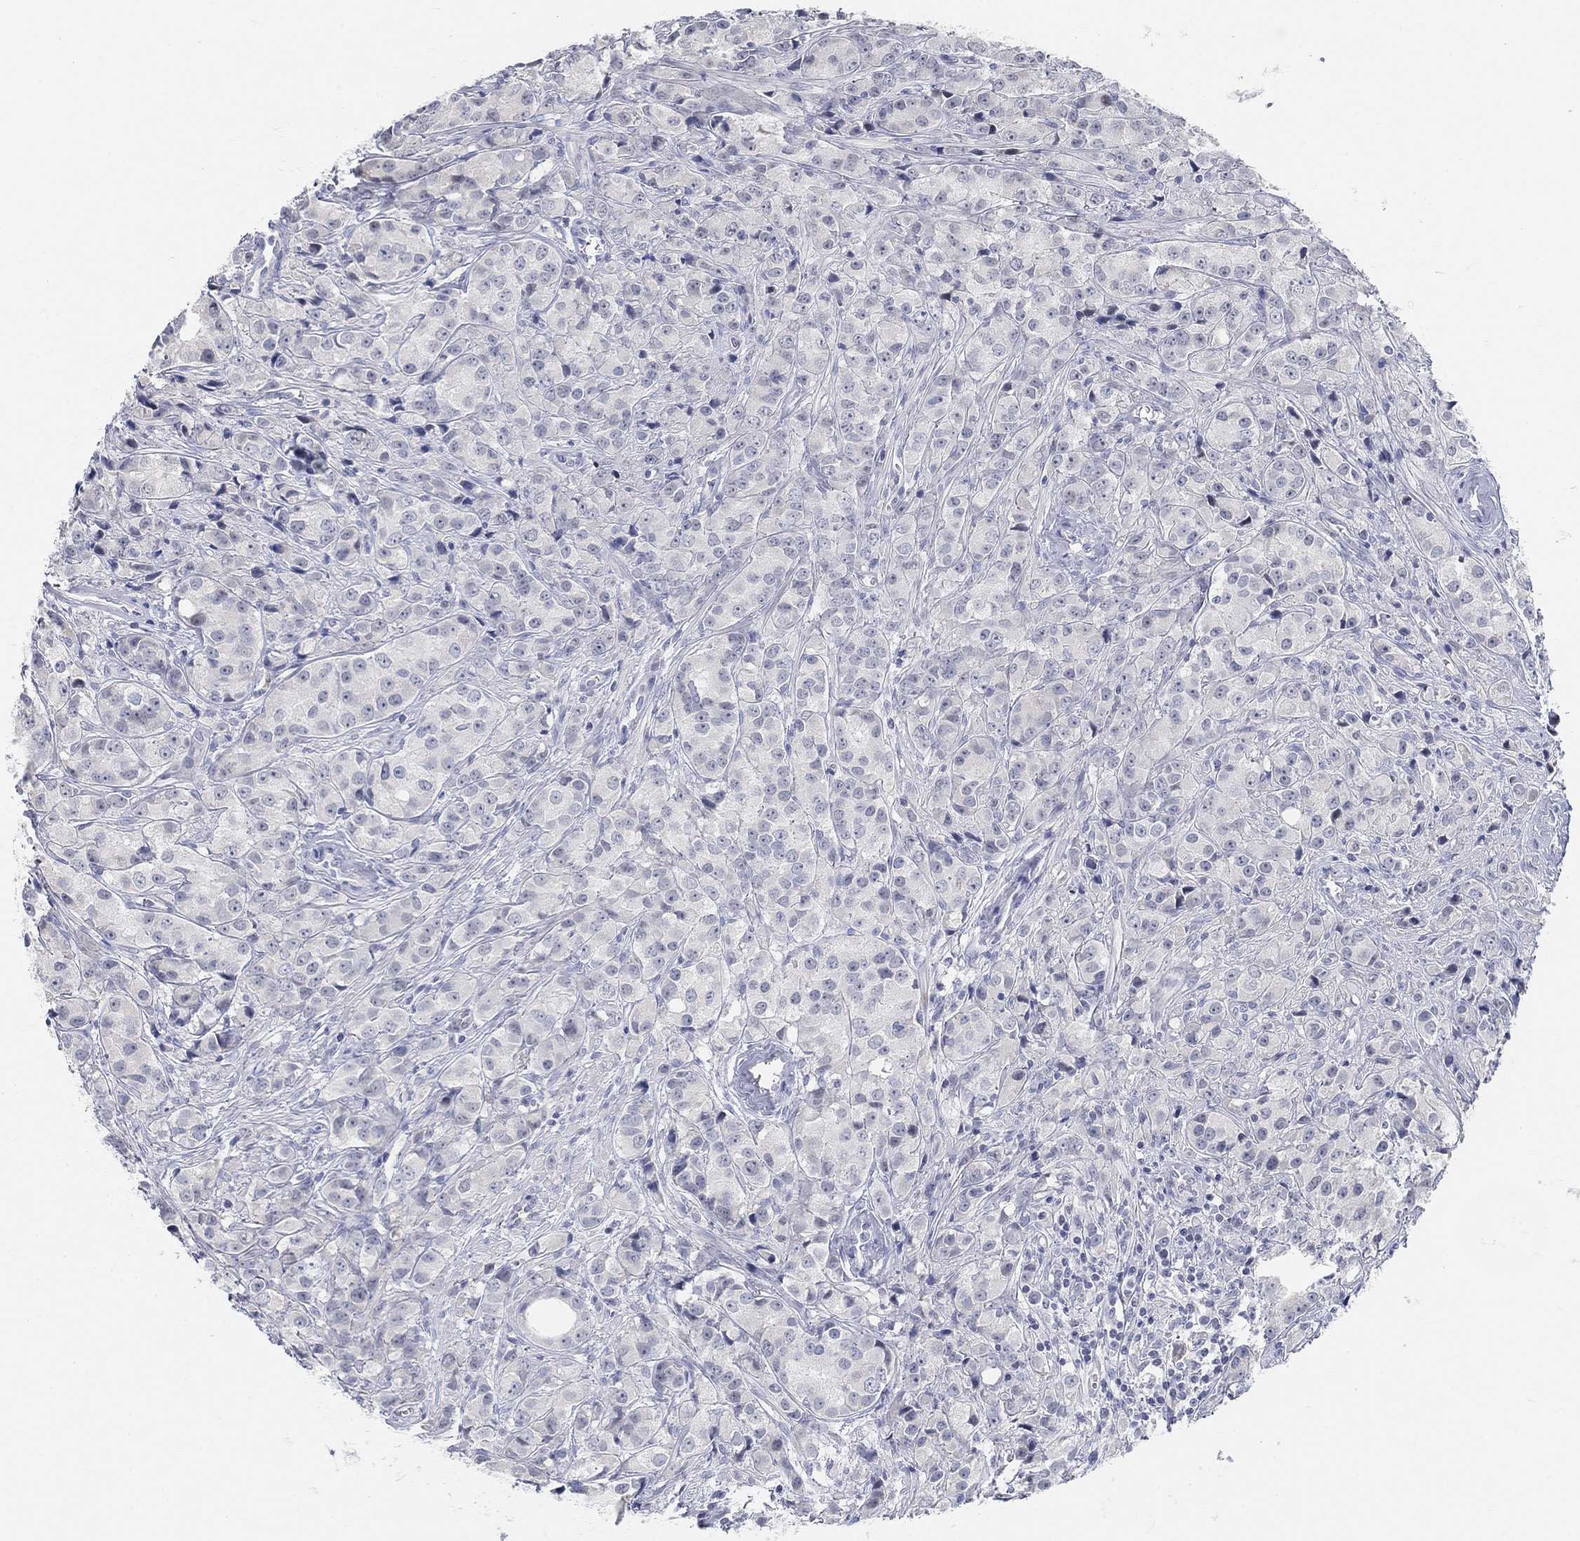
{"staining": {"intensity": "negative", "quantity": "none", "location": "none"}, "tissue": "prostate cancer", "cell_type": "Tumor cells", "image_type": "cancer", "snomed": [{"axis": "morphology", "description": "Adenocarcinoma, Medium grade"}, {"axis": "topography", "description": "Prostate"}], "caption": "This is an IHC photomicrograph of prostate cancer. There is no positivity in tumor cells.", "gene": "SNTG2", "patient": {"sex": "male", "age": 74}}